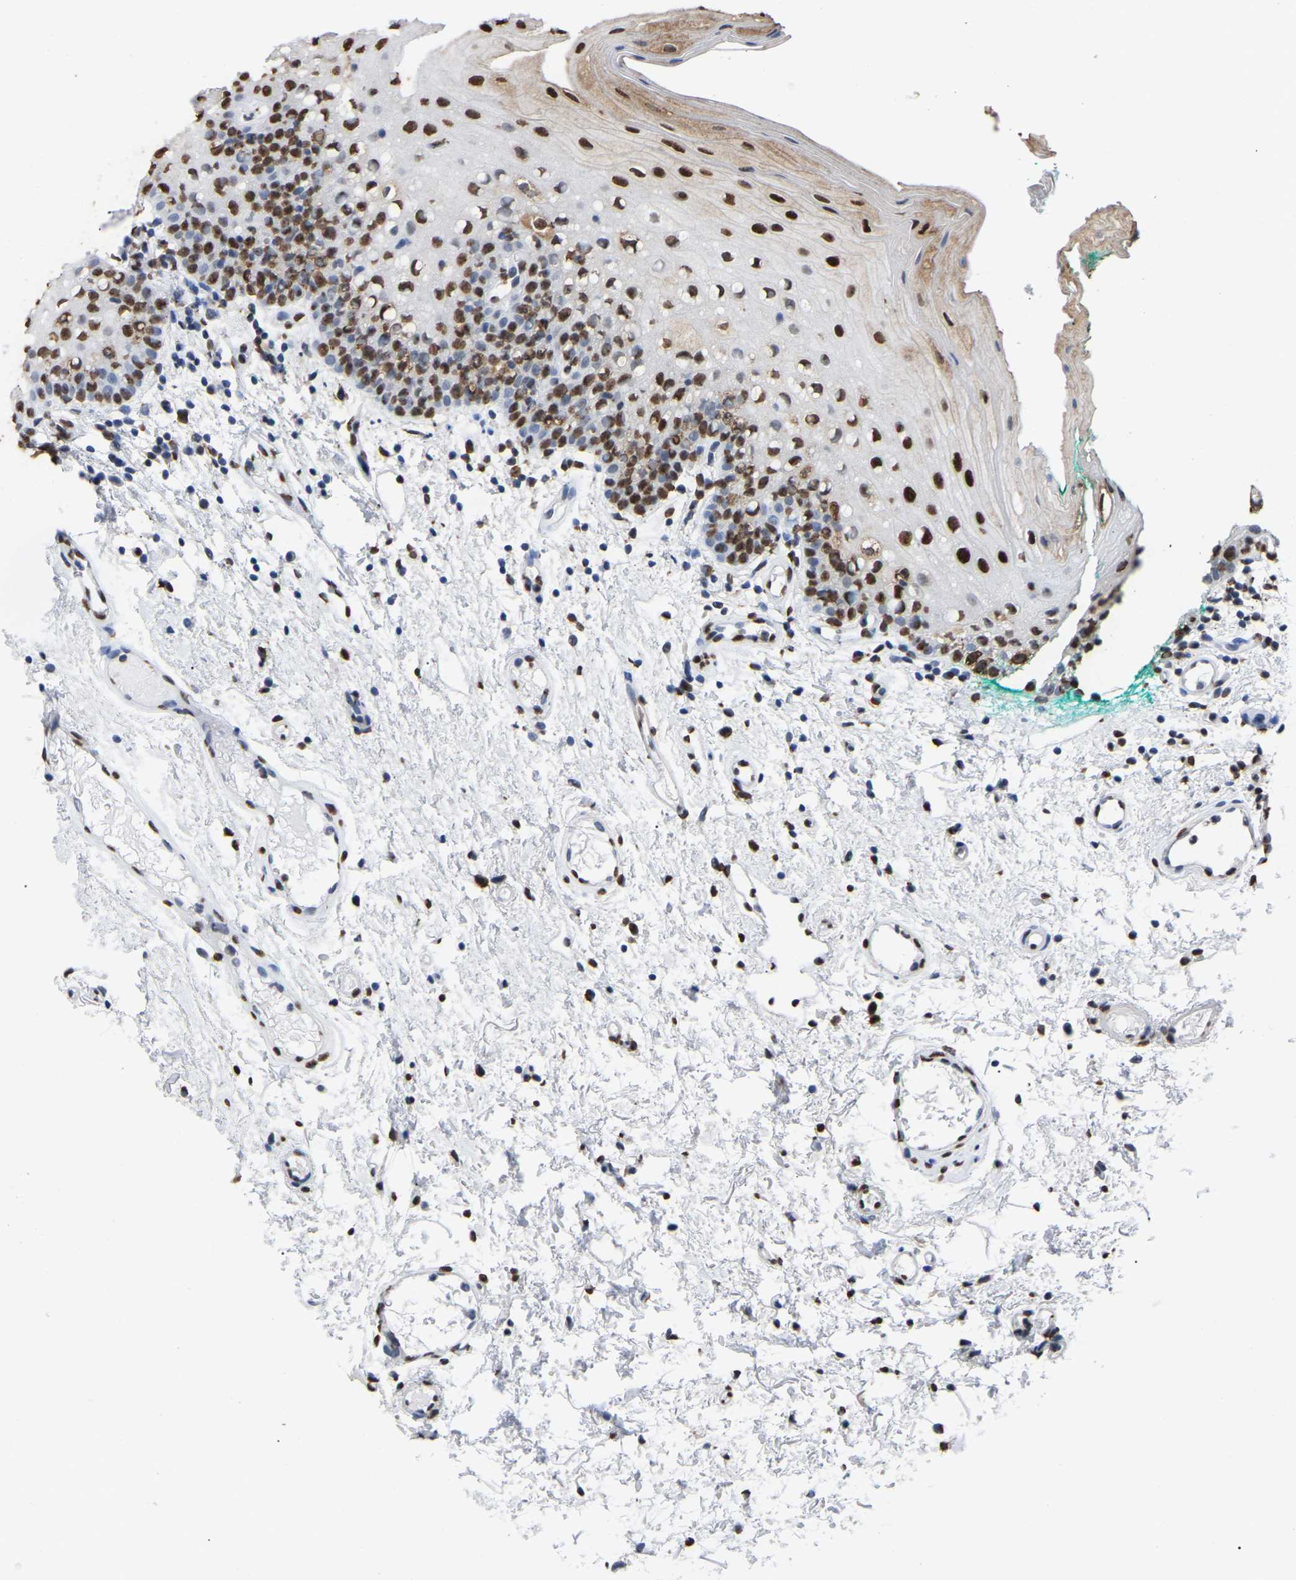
{"staining": {"intensity": "strong", "quantity": ">75%", "location": "nuclear"}, "tissue": "oral mucosa", "cell_type": "Squamous epithelial cells", "image_type": "normal", "snomed": [{"axis": "morphology", "description": "Normal tissue, NOS"}, {"axis": "morphology", "description": "Squamous cell carcinoma, NOS"}, {"axis": "topography", "description": "Oral tissue"}, {"axis": "topography", "description": "Salivary gland"}, {"axis": "topography", "description": "Head-Neck"}], "caption": "Oral mucosa stained with a brown dye reveals strong nuclear positive positivity in approximately >75% of squamous epithelial cells.", "gene": "RBL2", "patient": {"sex": "female", "age": 62}}